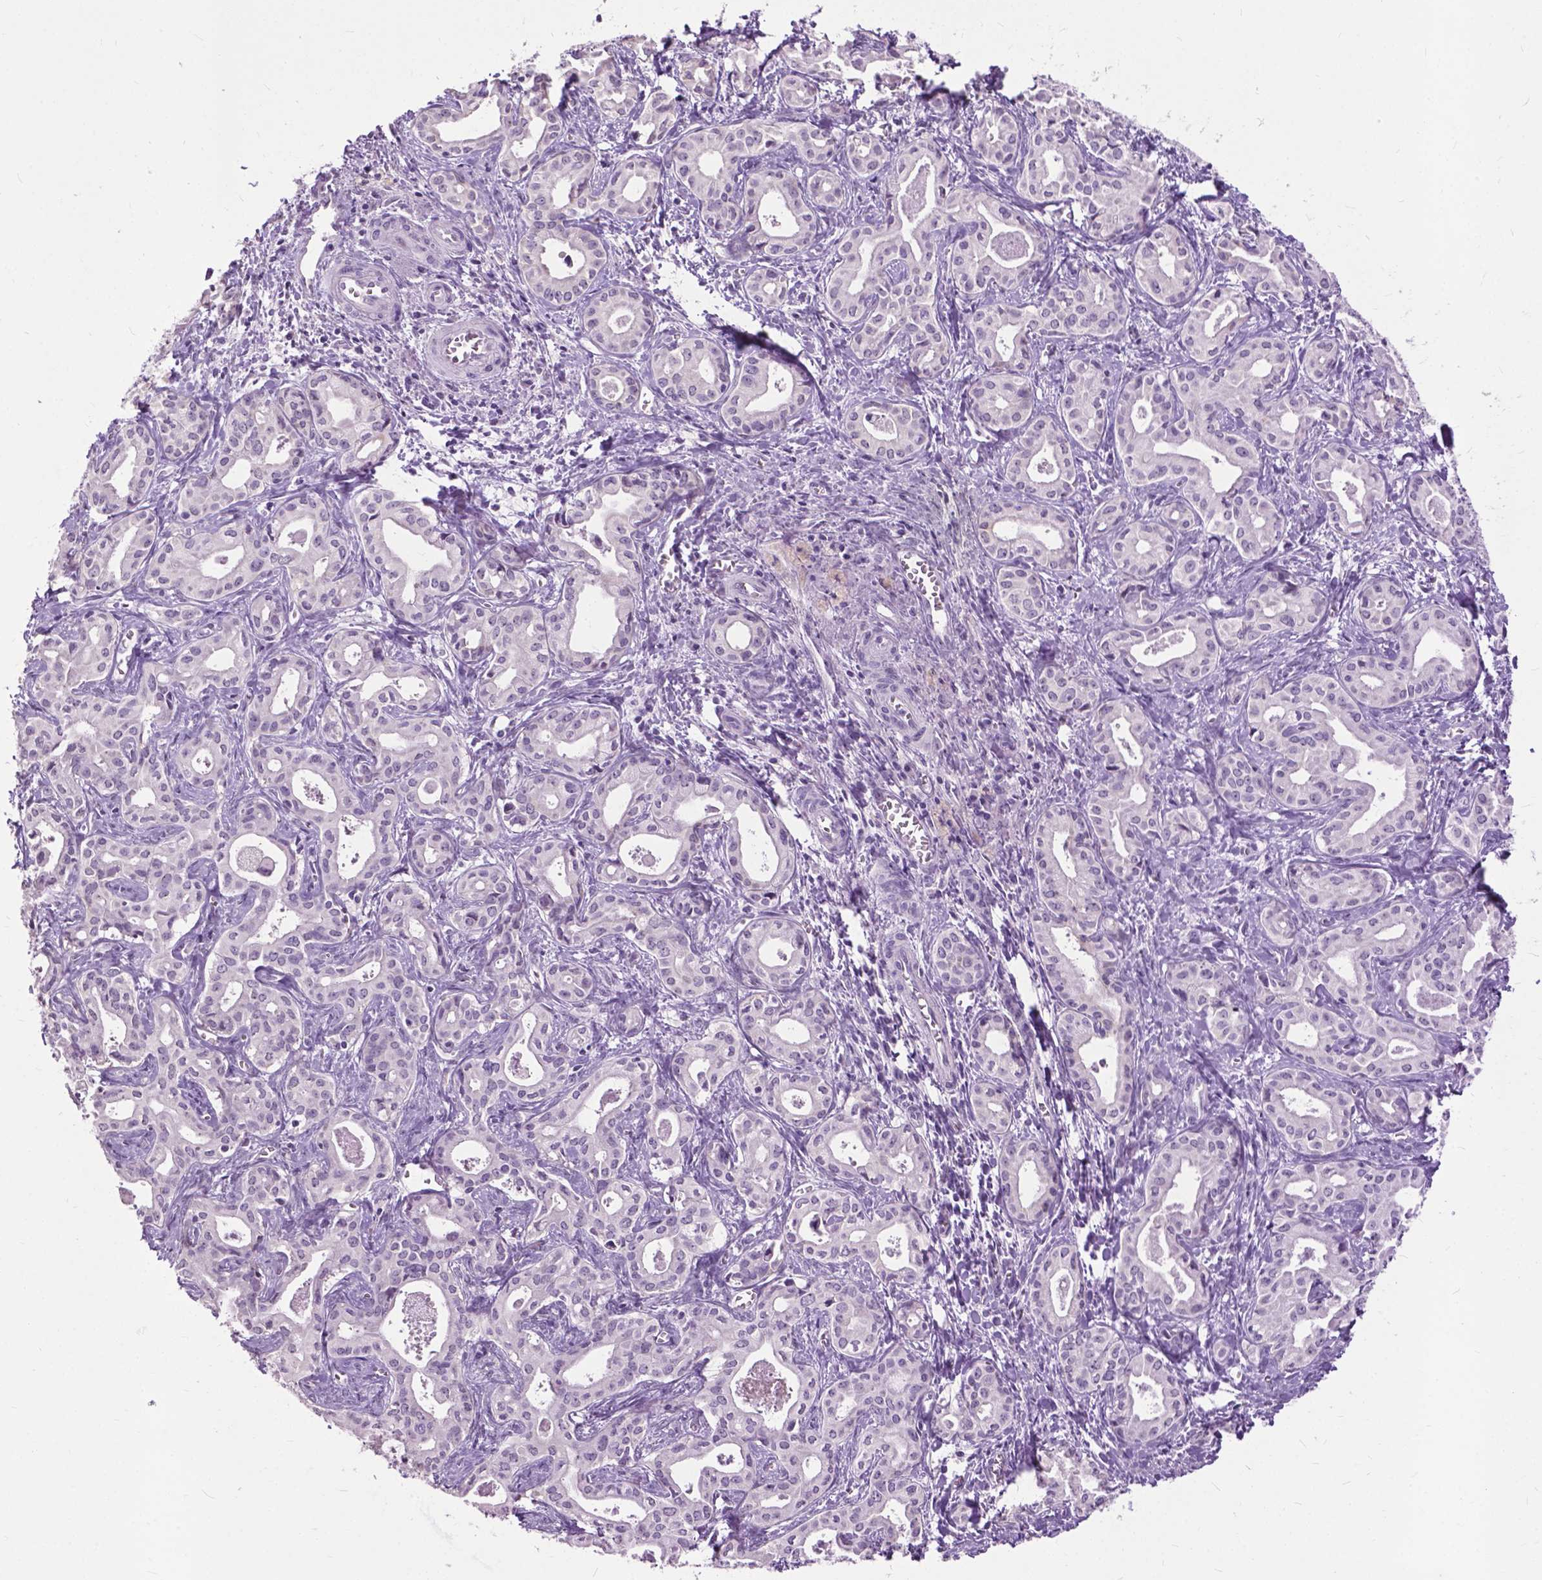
{"staining": {"intensity": "negative", "quantity": "none", "location": "none"}, "tissue": "liver cancer", "cell_type": "Tumor cells", "image_type": "cancer", "snomed": [{"axis": "morphology", "description": "Cholangiocarcinoma"}, {"axis": "topography", "description": "Liver"}], "caption": "A high-resolution histopathology image shows immunohistochemistry (IHC) staining of liver cancer, which reveals no significant expression in tumor cells.", "gene": "GPR37L1", "patient": {"sex": "female", "age": 65}}